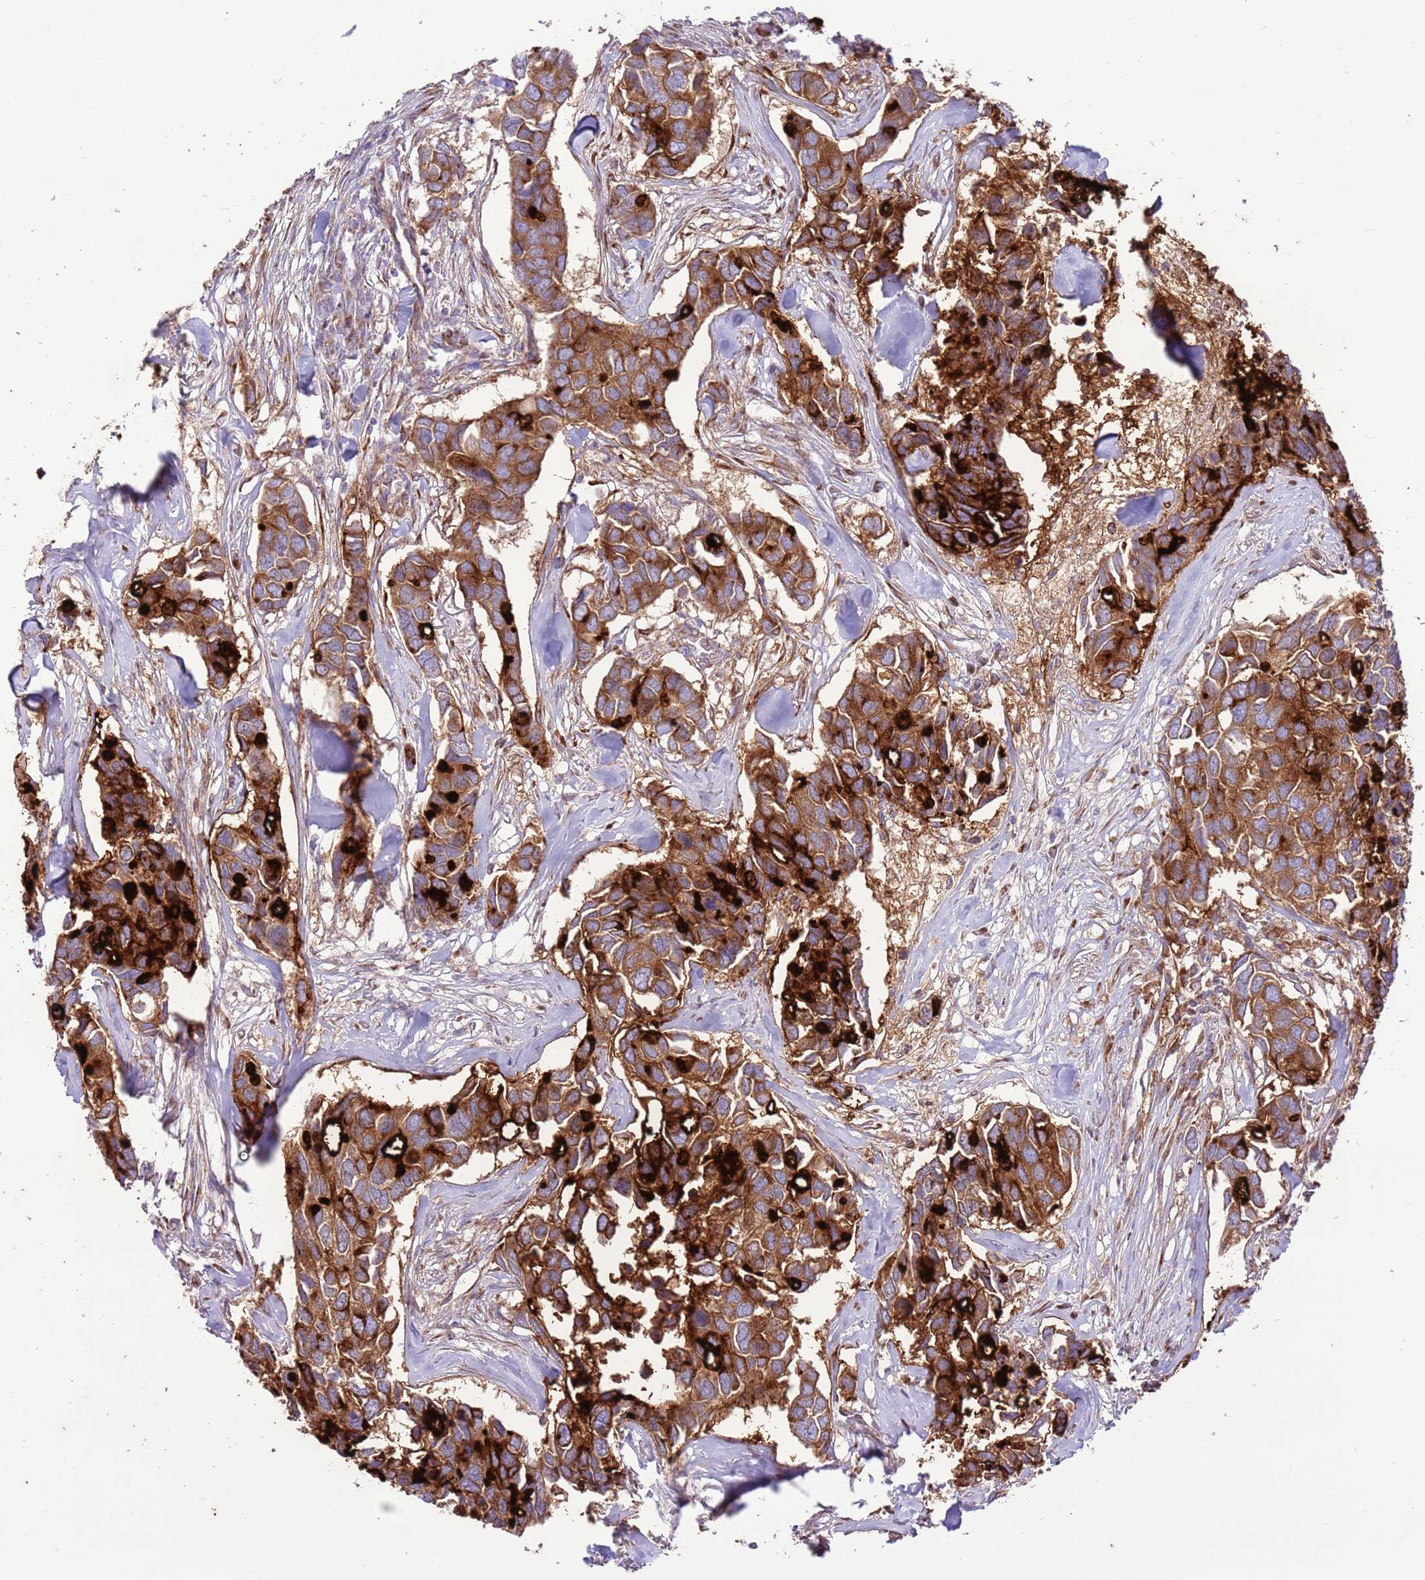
{"staining": {"intensity": "strong", "quantity": ">75%", "location": "cytoplasmic/membranous"}, "tissue": "breast cancer", "cell_type": "Tumor cells", "image_type": "cancer", "snomed": [{"axis": "morphology", "description": "Duct carcinoma"}, {"axis": "topography", "description": "Breast"}], "caption": "IHC of breast cancer (infiltrating ductal carcinoma) demonstrates high levels of strong cytoplasmic/membranous staining in approximately >75% of tumor cells. (brown staining indicates protein expression, while blue staining denotes nuclei).", "gene": "DDX19B", "patient": {"sex": "female", "age": 83}}